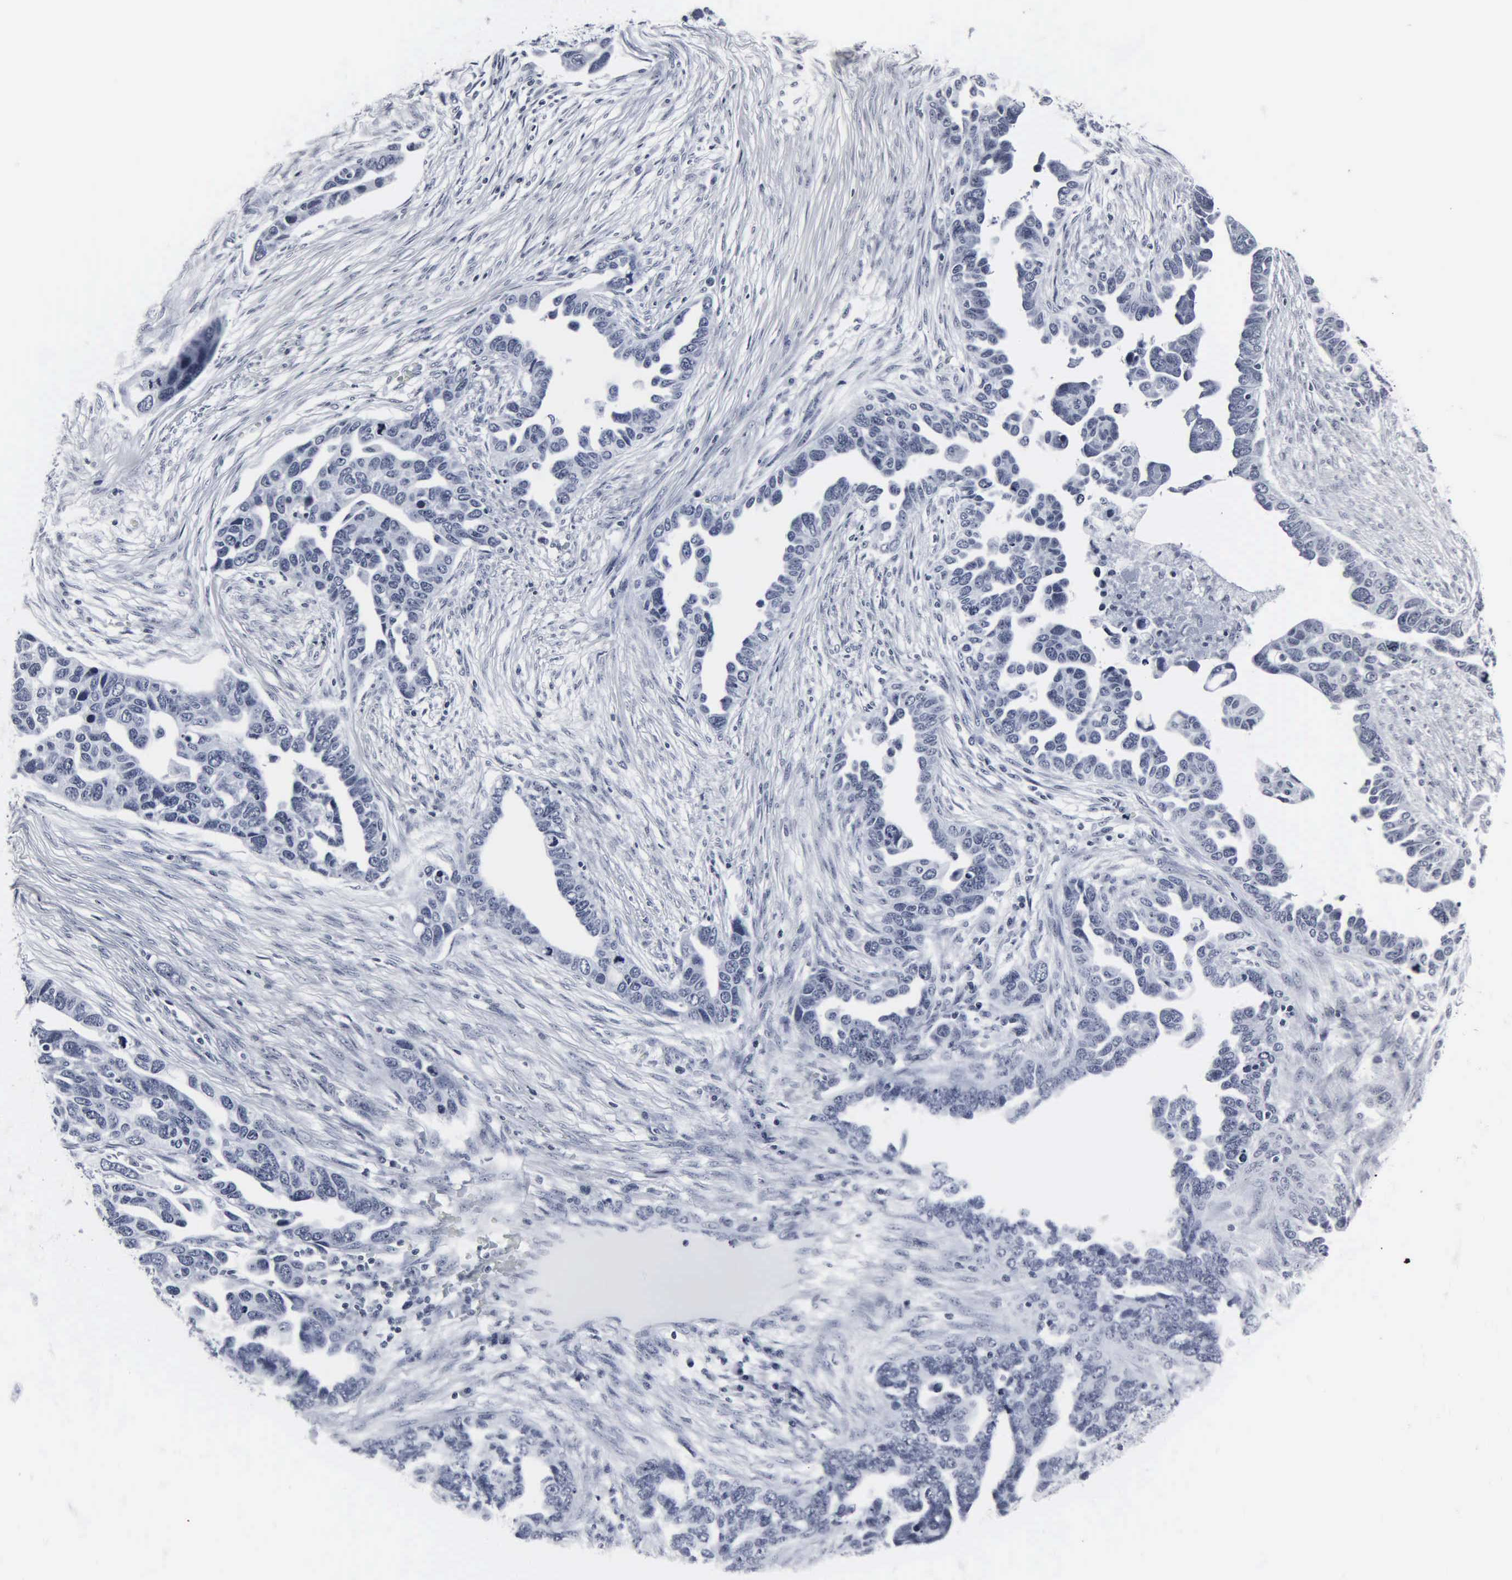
{"staining": {"intensity": "negative", "quantity": "none", "location": "none"}, "tissue": "ovarian cancer", "cell_type": "Tumor cells", "image_type": "cancer", "snomed": [{"axis": "morphology", "description": "Cystadenocarcinoma, serous, NOS"}, {"axis": "topography", "description": "Ovary"}], "caption": "This photomicrograph is of ovarian cancer stained with immunohistochemistry to label a protein in brown with the nuclei are counter-stained blue. There is no staining in tumor cells. (Immunohistochemistry, brightfield microscopy, high magnification).", "gene": "DGCR2", "patient": {"sex": "female", "age": 54}}